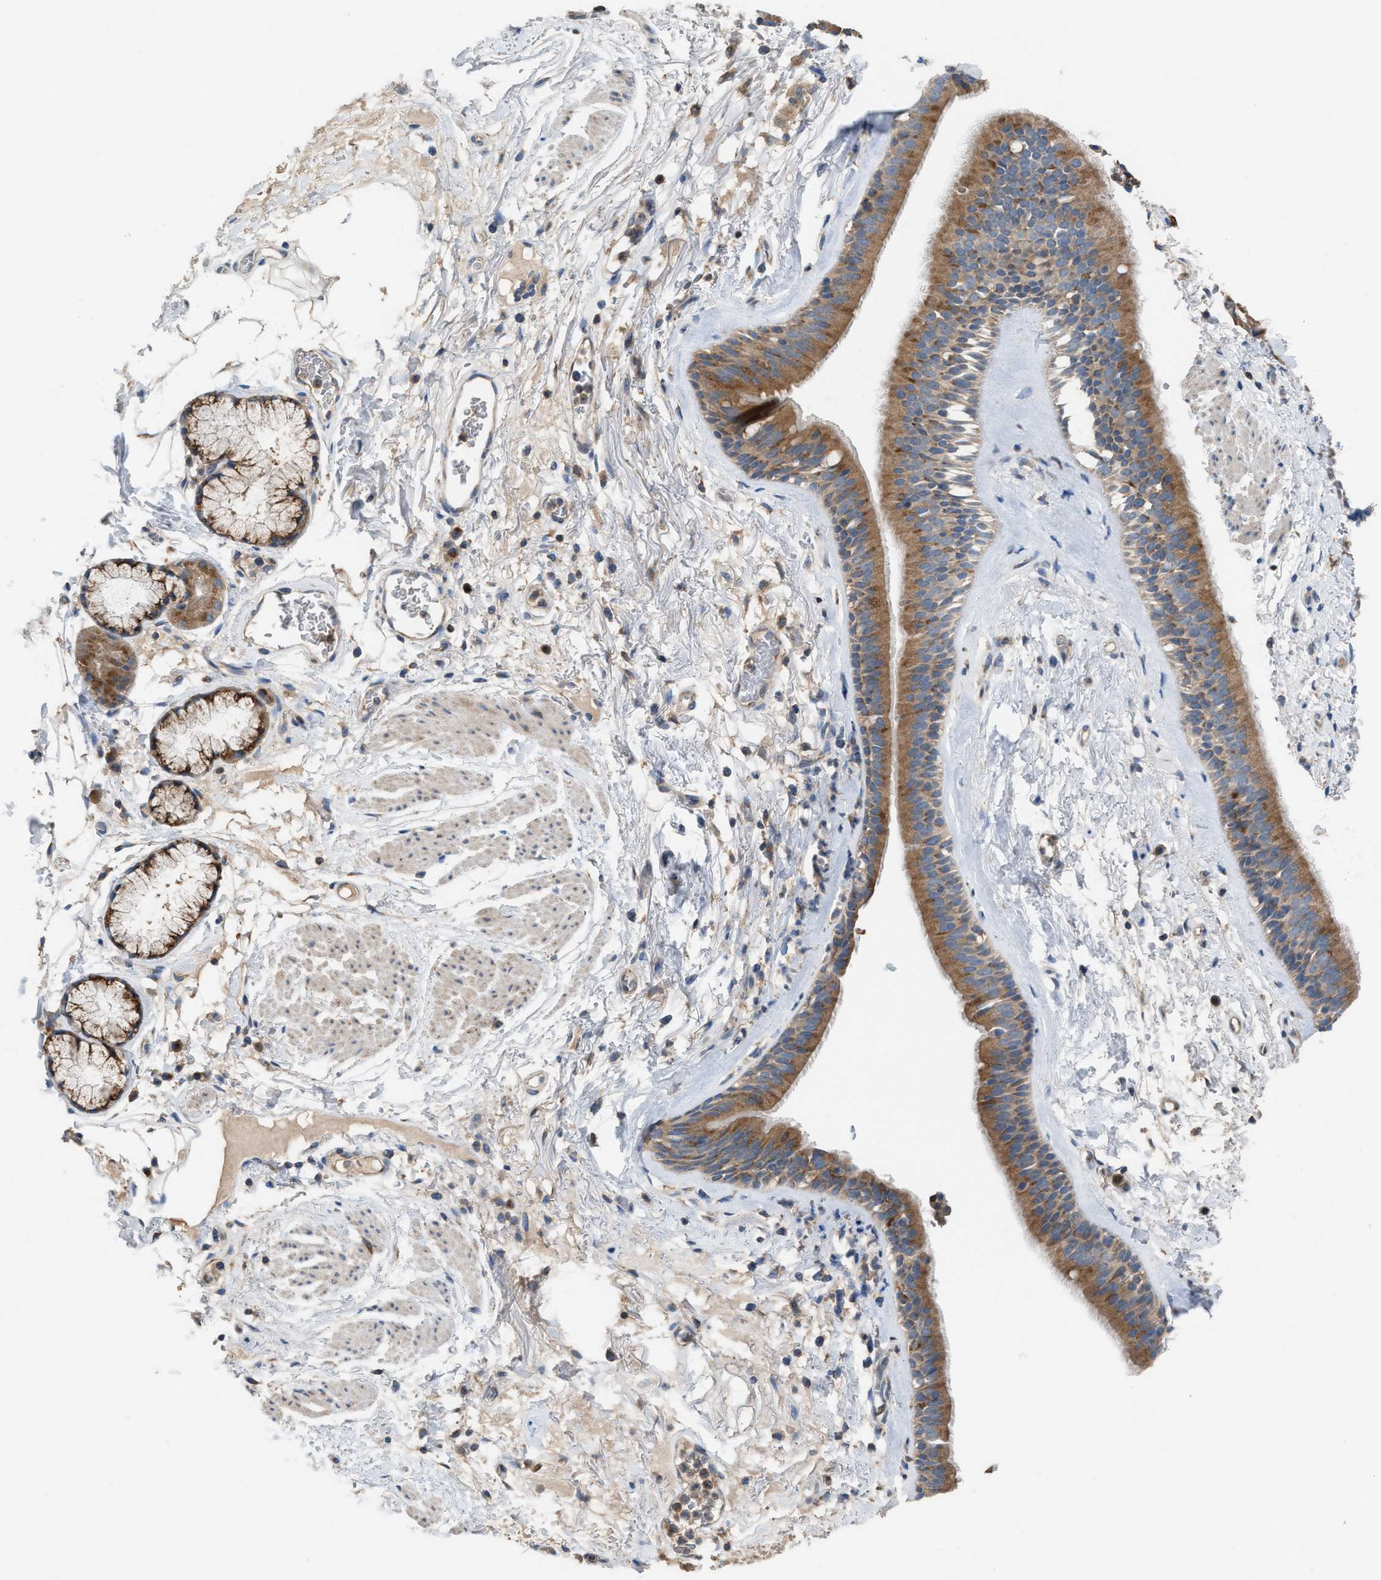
{"staining": {"intensity": "moderate", "quantity": ">75%", "location": "cytoplasmic/membranous"}, "tissue": "bronchus", "cell_type": "Respiratory epithelial cells", "image_type": "normal", "snomed": [{"axis": "morphology", "description": "Normal tissue, NOS"}, {"axis": "topography", "description": "Cartilage tissue"}], "caption": "Respiratory epithelial cells exhibit moderate cytoplasmic/membranous positivity in approximately >75% of cells in benign bronchus. Nuclei are stained in blue.", "gene": "TPK1", "patient": {"sex": "female", "age": 63}}